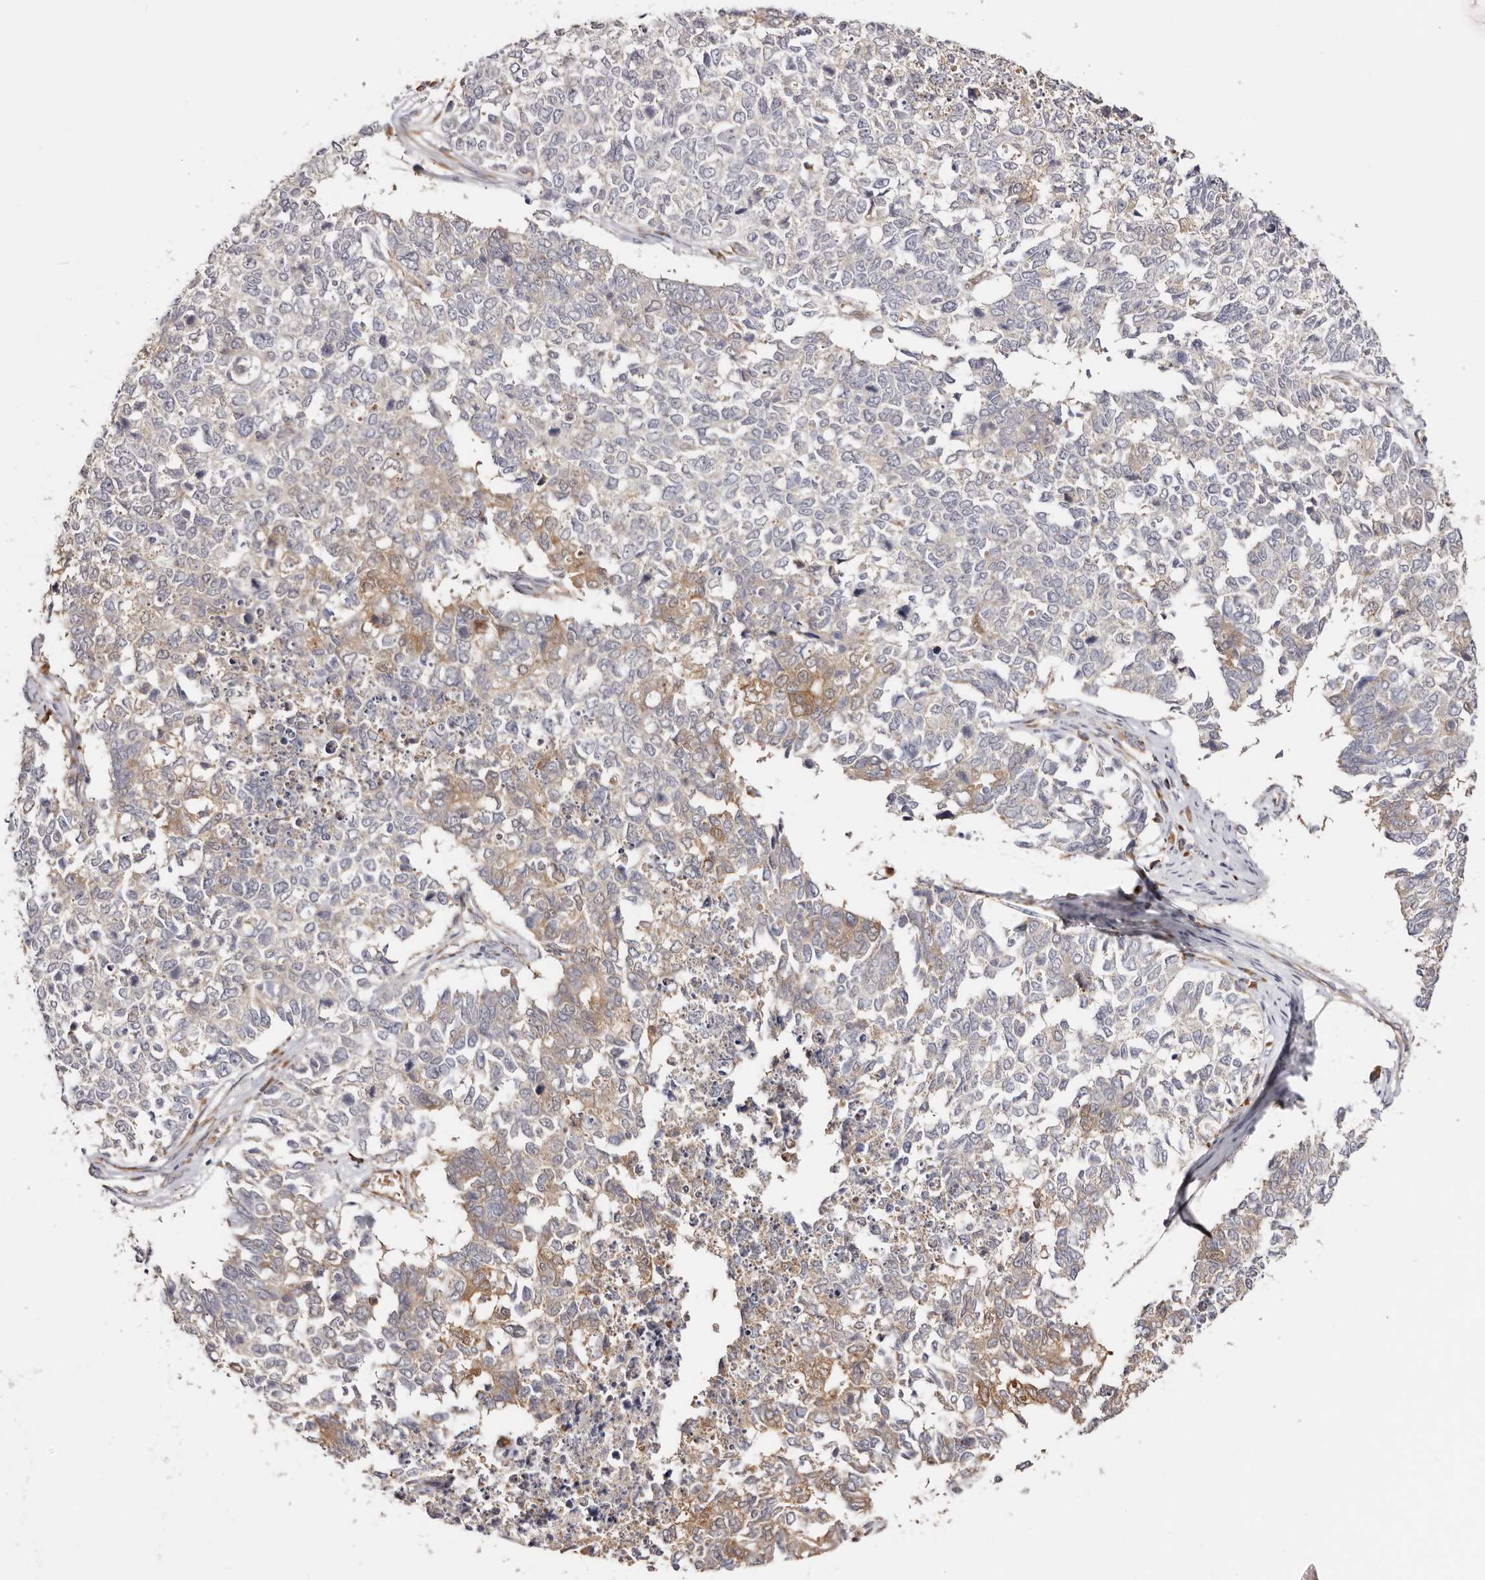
{"staining": {"intensity": "moderate", "quantity": "<25%", "location": "cytoplasmic/membranous"}, "tissue": "cervical cancer", "cell_type": "Tumor cells", "image_type": "cancer", "snomed": [{"axis": "morphology", "description": "Squamous cell carcinoma, NOS"}, {"axis": "topography", "description": "Cervix"}], "caption": "About <25% of tumor cells in cervical squamous cell carcinoma demonstrate moderate cytoplasmic/membranous protein positivity as visualized by brown immunohistochemical staining.", "gene": "BCL2L15", "patient": {"sex": "female", "age": 63}}